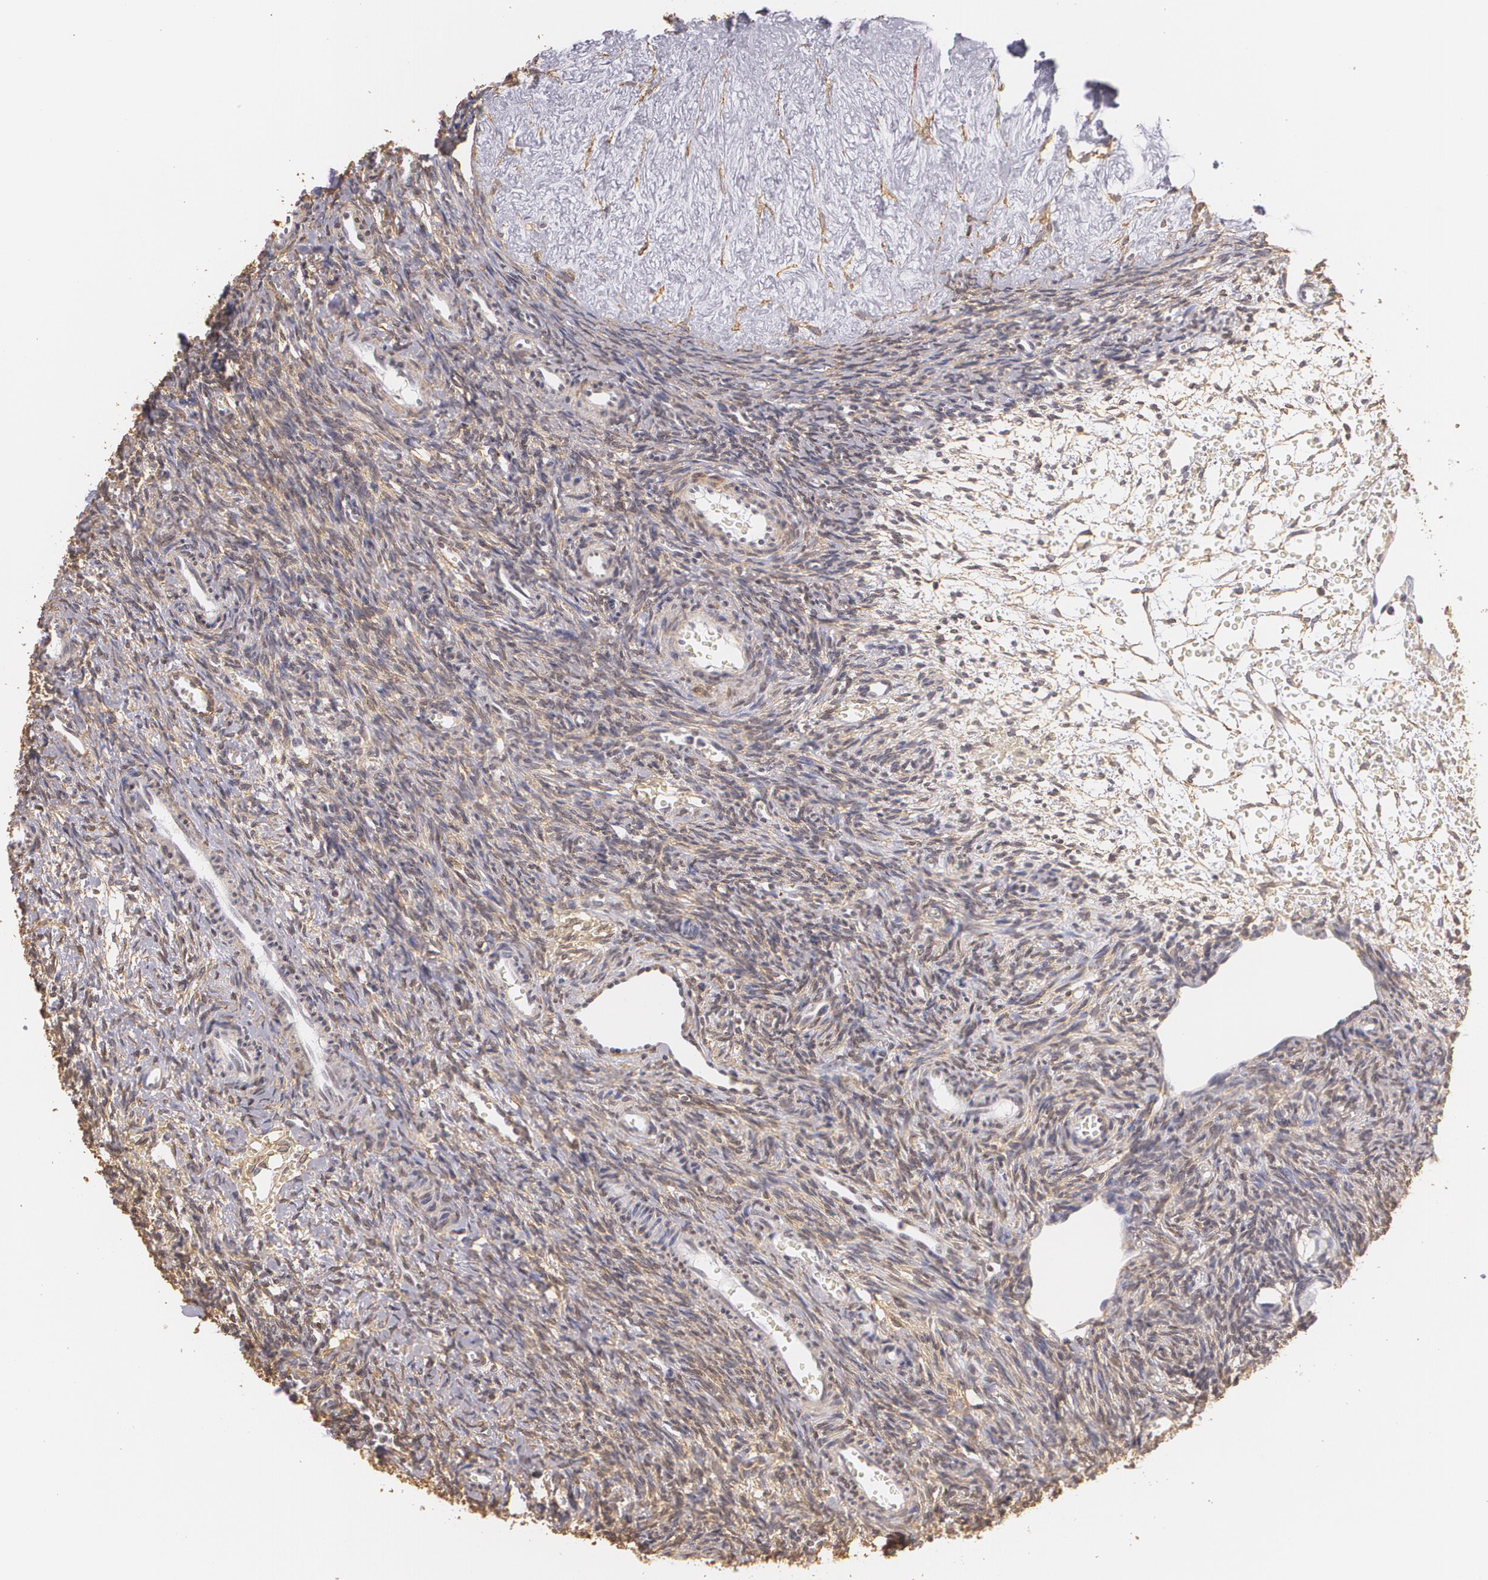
{"staining": {"intensity": "negative", "quantity": "none", "location": "none"}, "tissue": "ovary", "cell_type": "Follicle cells", "image_type": "normal", "snomed": [{"axis": "morphology", "description": "Normal tissue, NOS"}, {"axis": "topography", "description": "Ovary"}], "caption": "Ovary was stained to show a protein in brown. There is no significant positivity in follicle cells. Nuclei are stained in blue.", "gene": "VAMP1", "patient": {"sex": "female", "age": 39}}